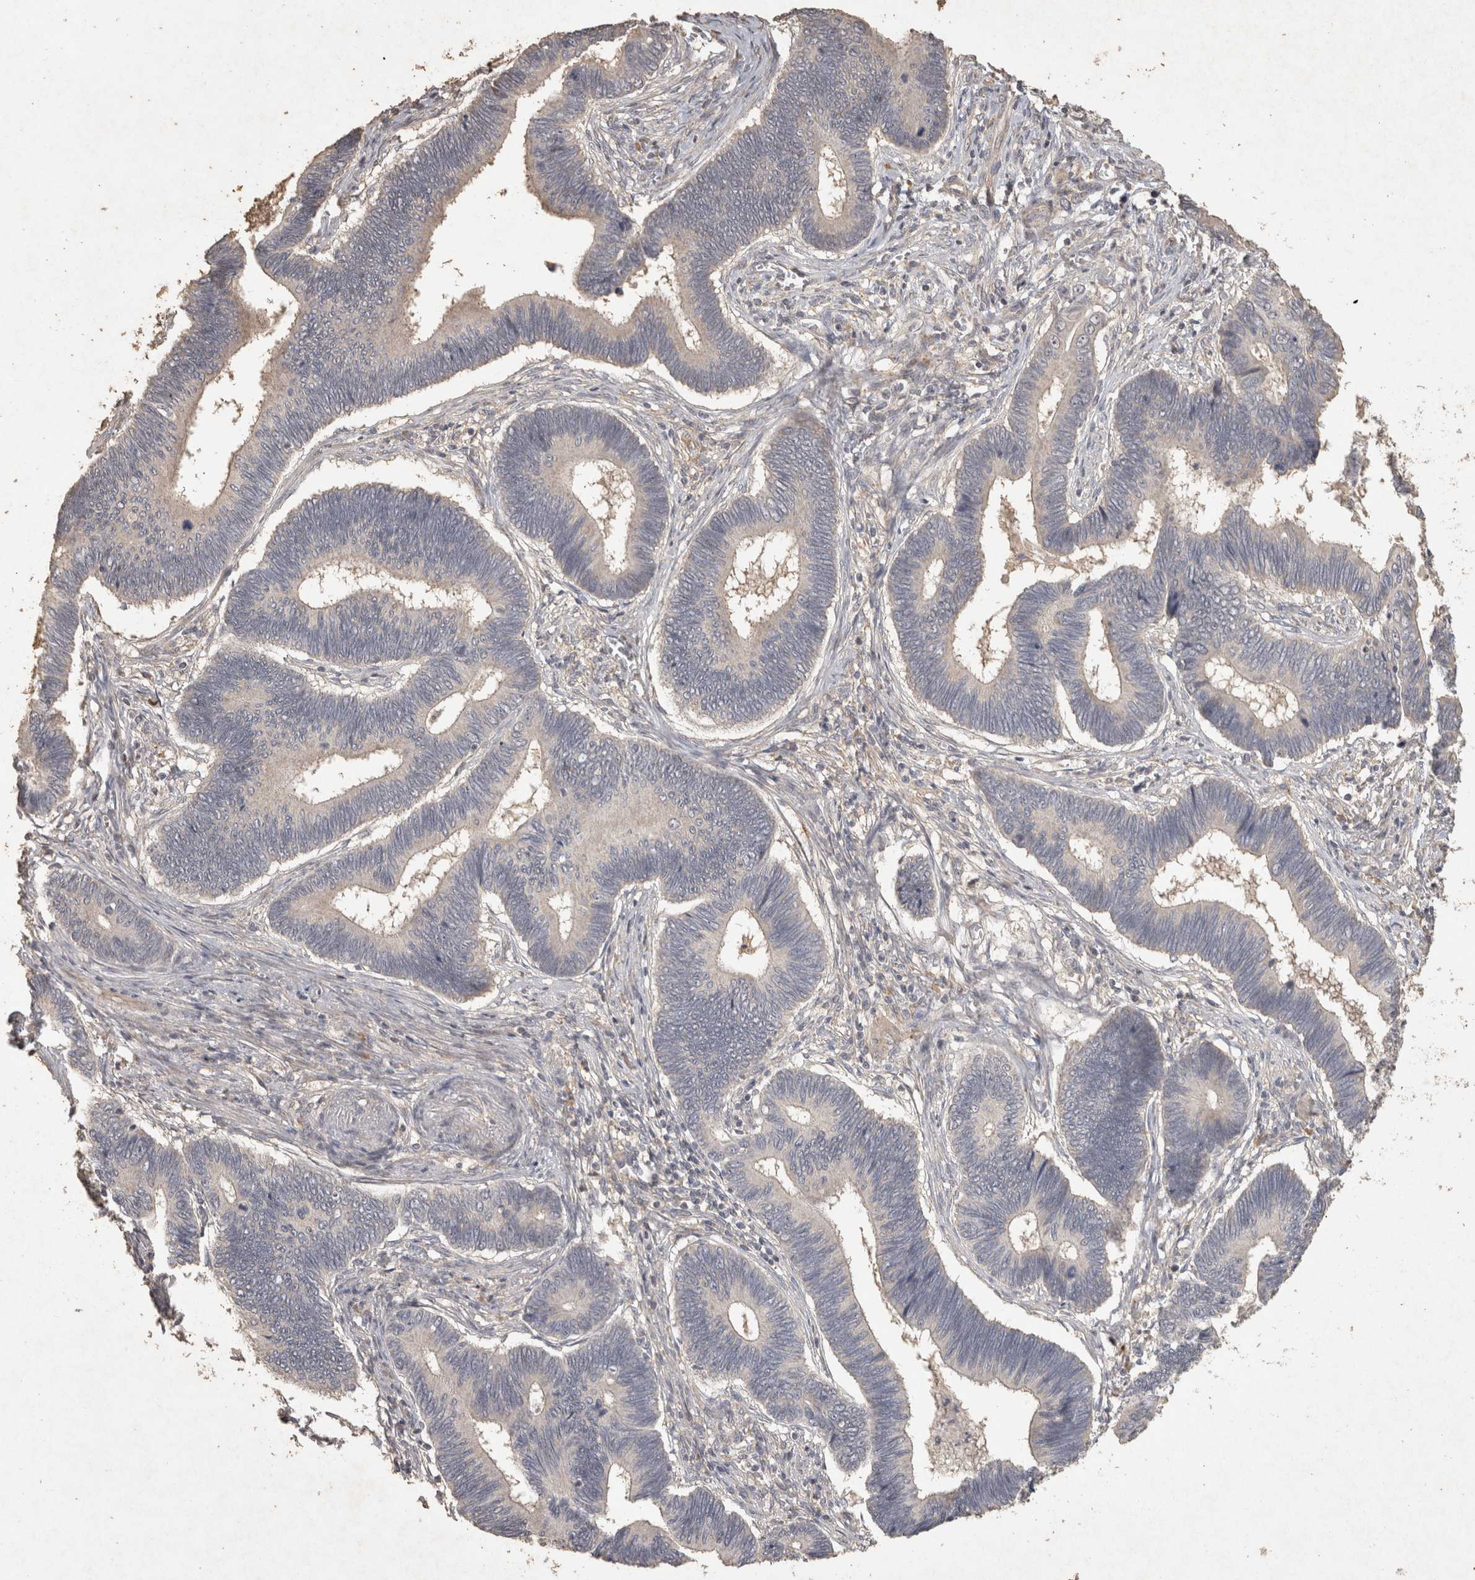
{"staining": {"intensity": "weak", "quantity": "<25%", "location": "cytoplasmic/membranous"}, "tissue": "pancreatic cancer", "cell_type": "Tumor cells", "image_type": "cancer", "snomed": [{"axis": "morphology", "description": "Adenocarcinoma, NOS"}, {"axis": "topography", "description": "Pancreas"}], "caption": "Tumor cells show no significant protein expression in pancreatic adenocarcinoma.", "gene": "OSTN", "patient": {"sex": "female", "age": 70}}